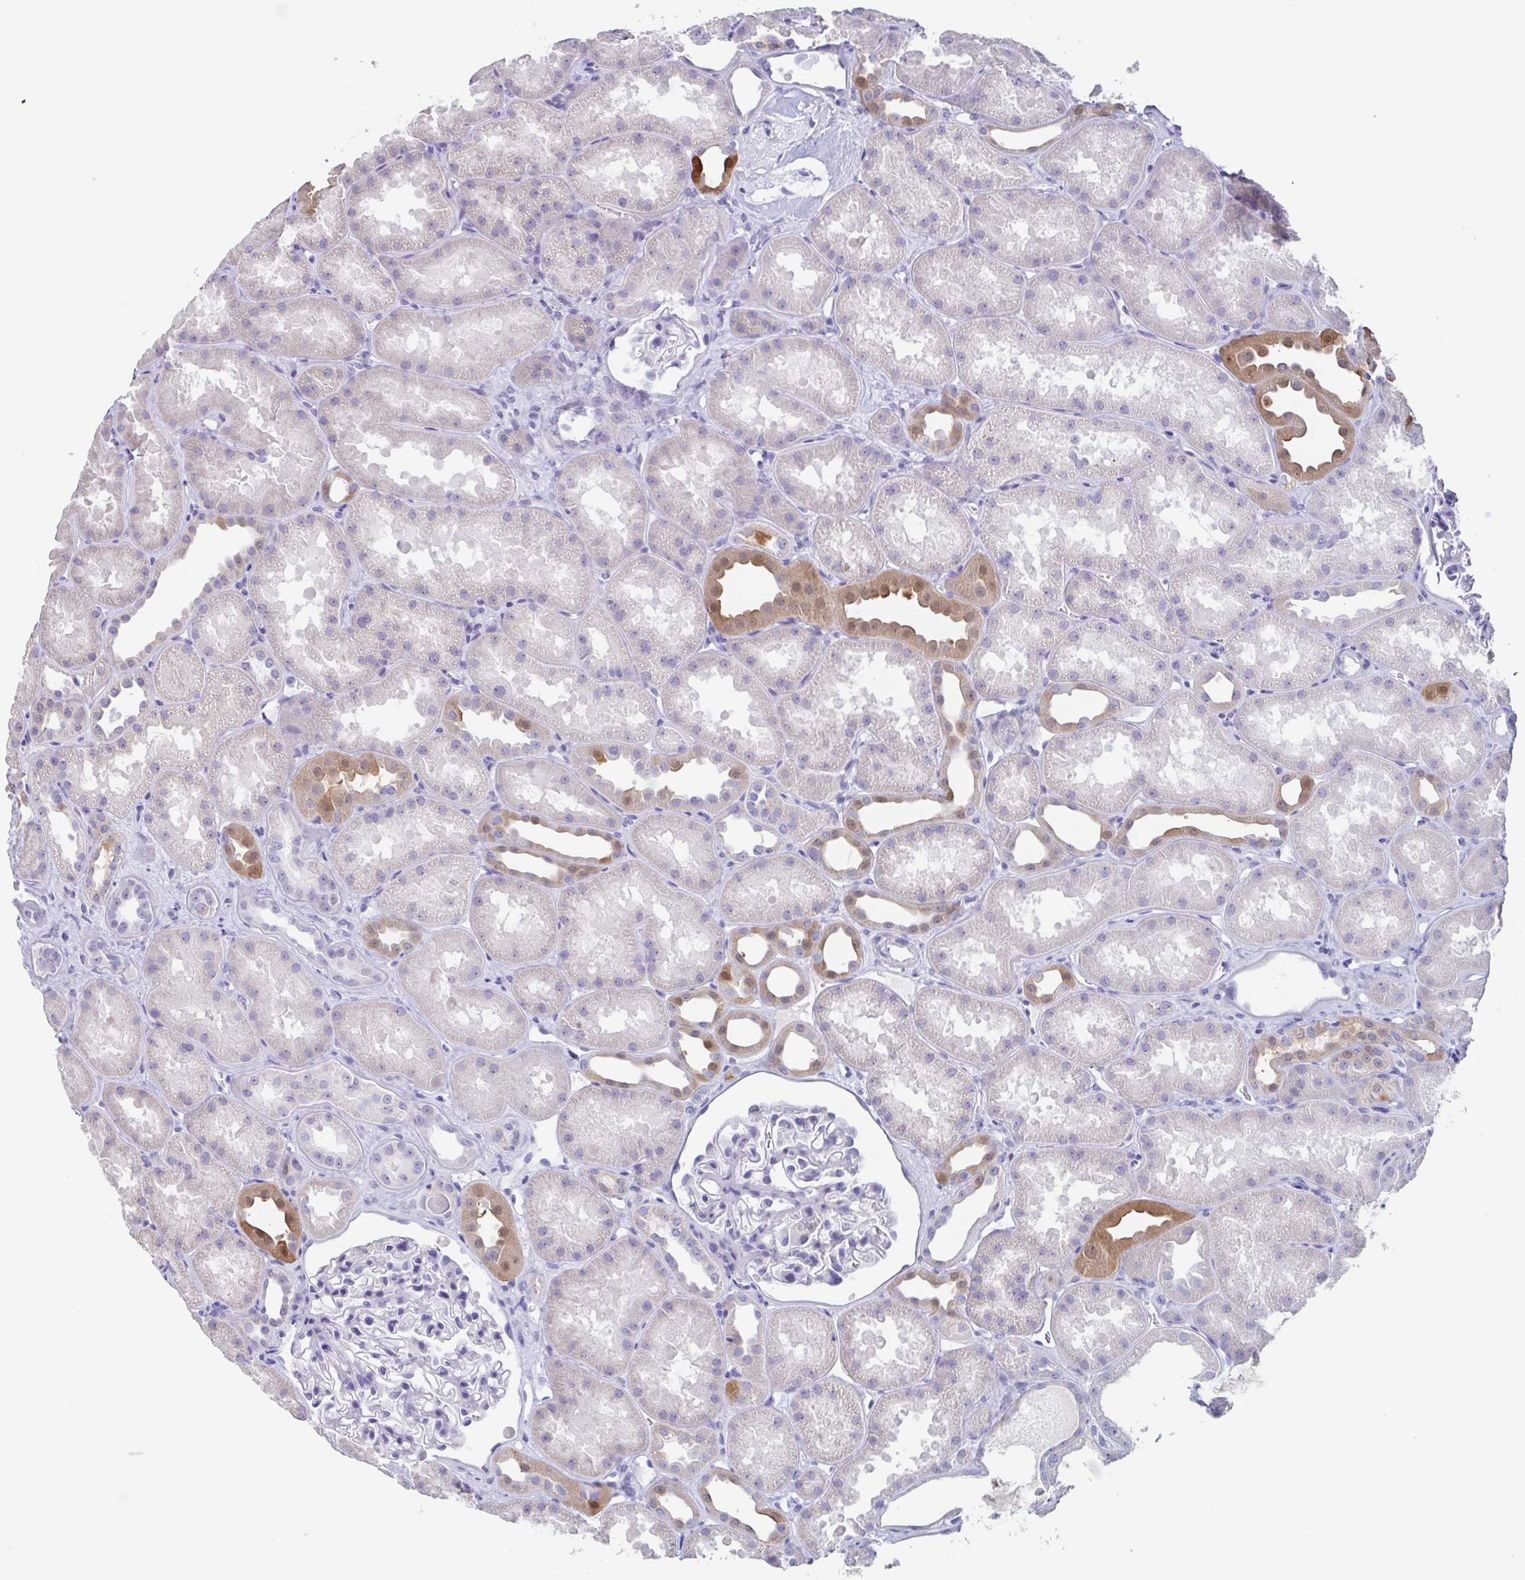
{"staining": {"intensity": "negative", "quantity": "none", "location": "none"}, "tissue": "kidney", "cell_type": "Cells in glomeruli", "image_type": "normal", "snomed": [{"axis": "morphology", "description": "Normal tissue, NOS"}, {"axis": "topography", "description": "Kidney"}], "caption": "Protein analysis of normal kidney reveals no significant staining in cells in glomeruli.", "gene": "NOXRED1", "patient": {"sex": "male", "age": 61}}